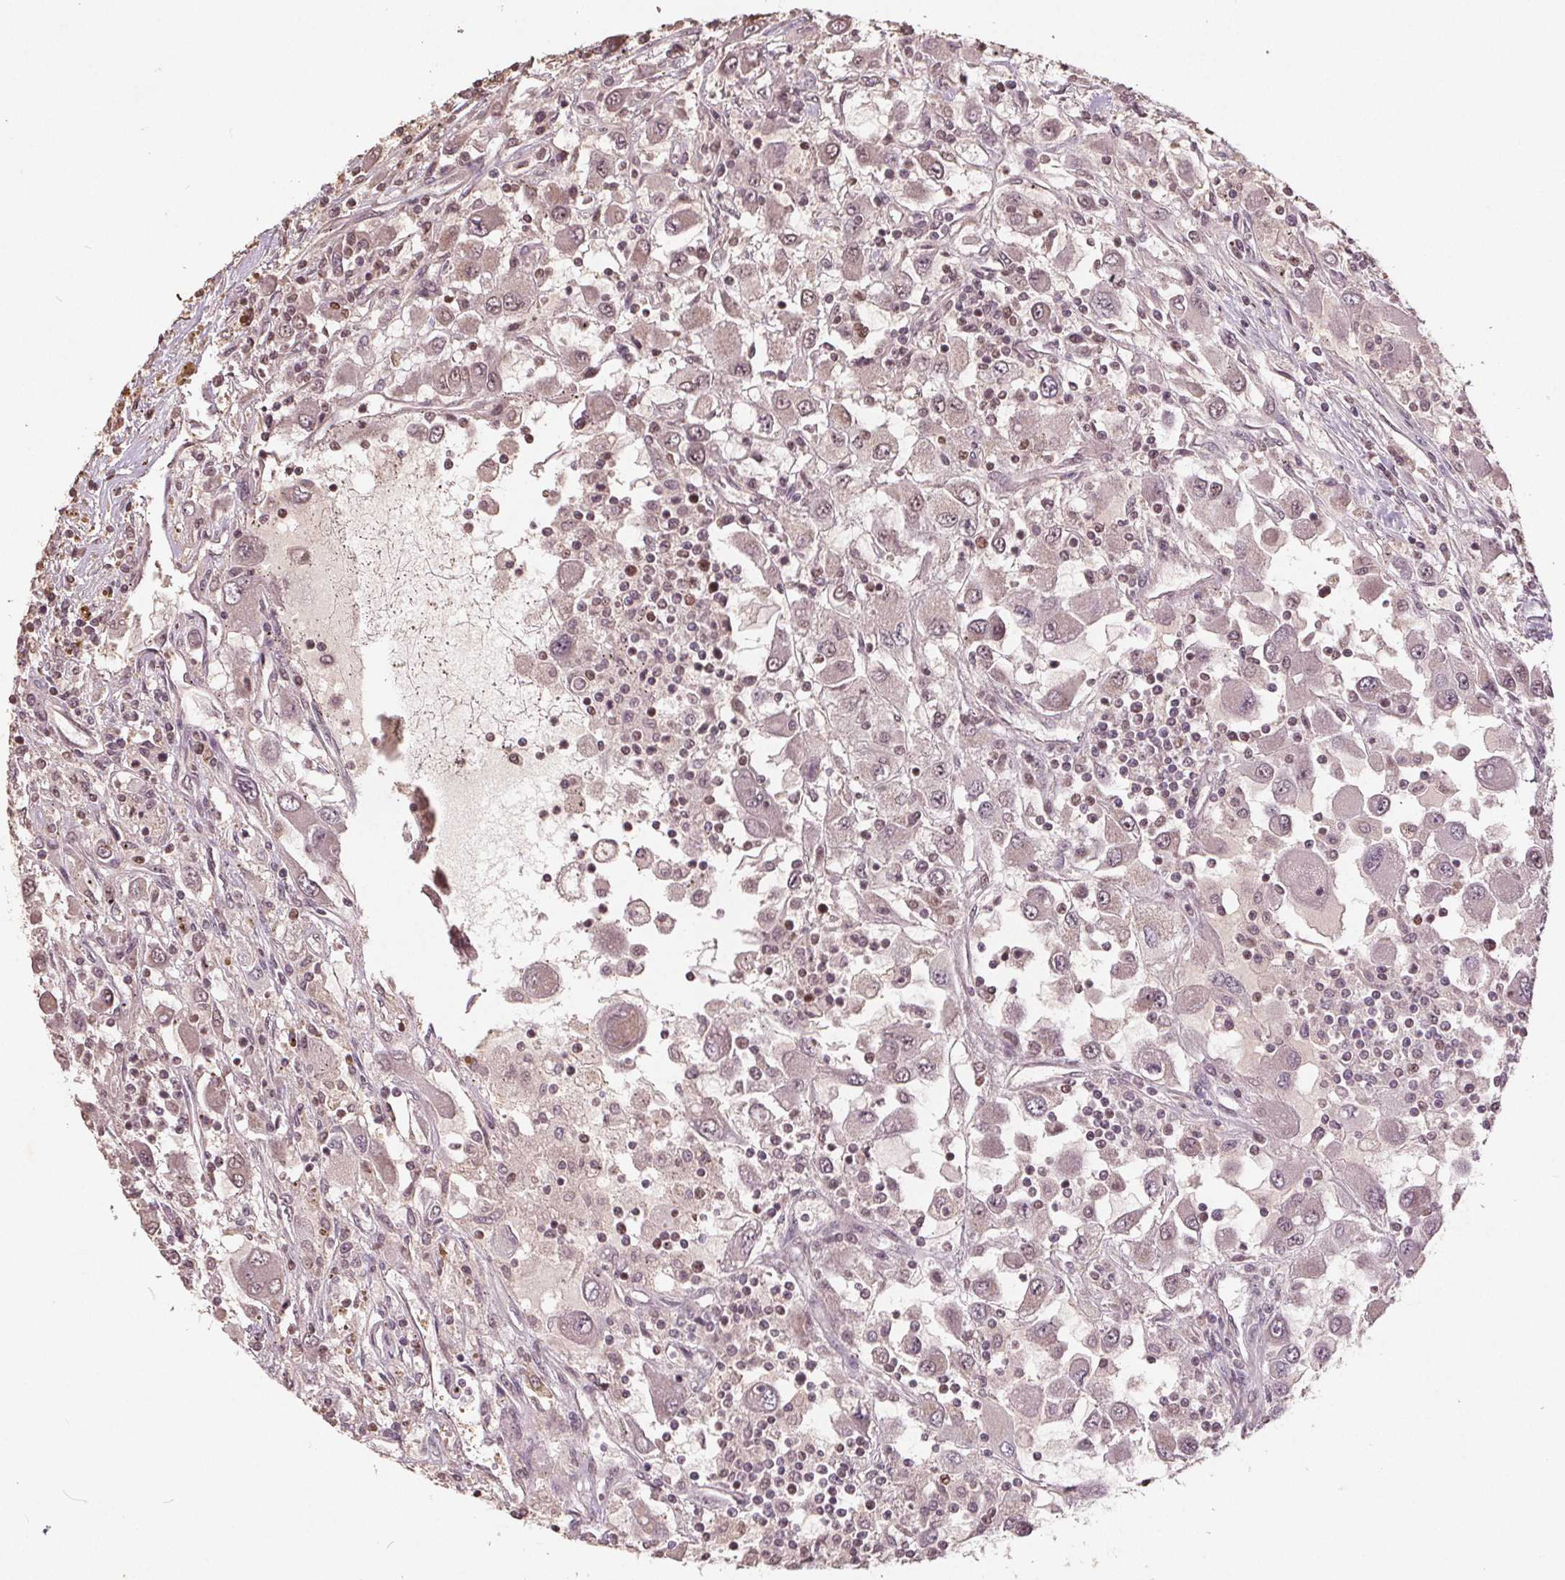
{"staining": {"intensity": "weak", "quantity": "25%-75%", "location": "cytoplasmic/membranous,nuclear"}, "tissue": "renal cancer", "cell_type": "Tumor cells", "image_type": "cancer", "snomed": [{"axis": "morphology", "description": "Adenocarcinoma, NOS"}, {"axis": "topography", "description": "Kidney"}], "caption": "Renal cancer stained for a protein exhibits weak cytoplasmic/membranous and nuclear positivity in tumor cells.", "gene": "DNMT3B", "patient": {"sex": "female", "age": 67}}